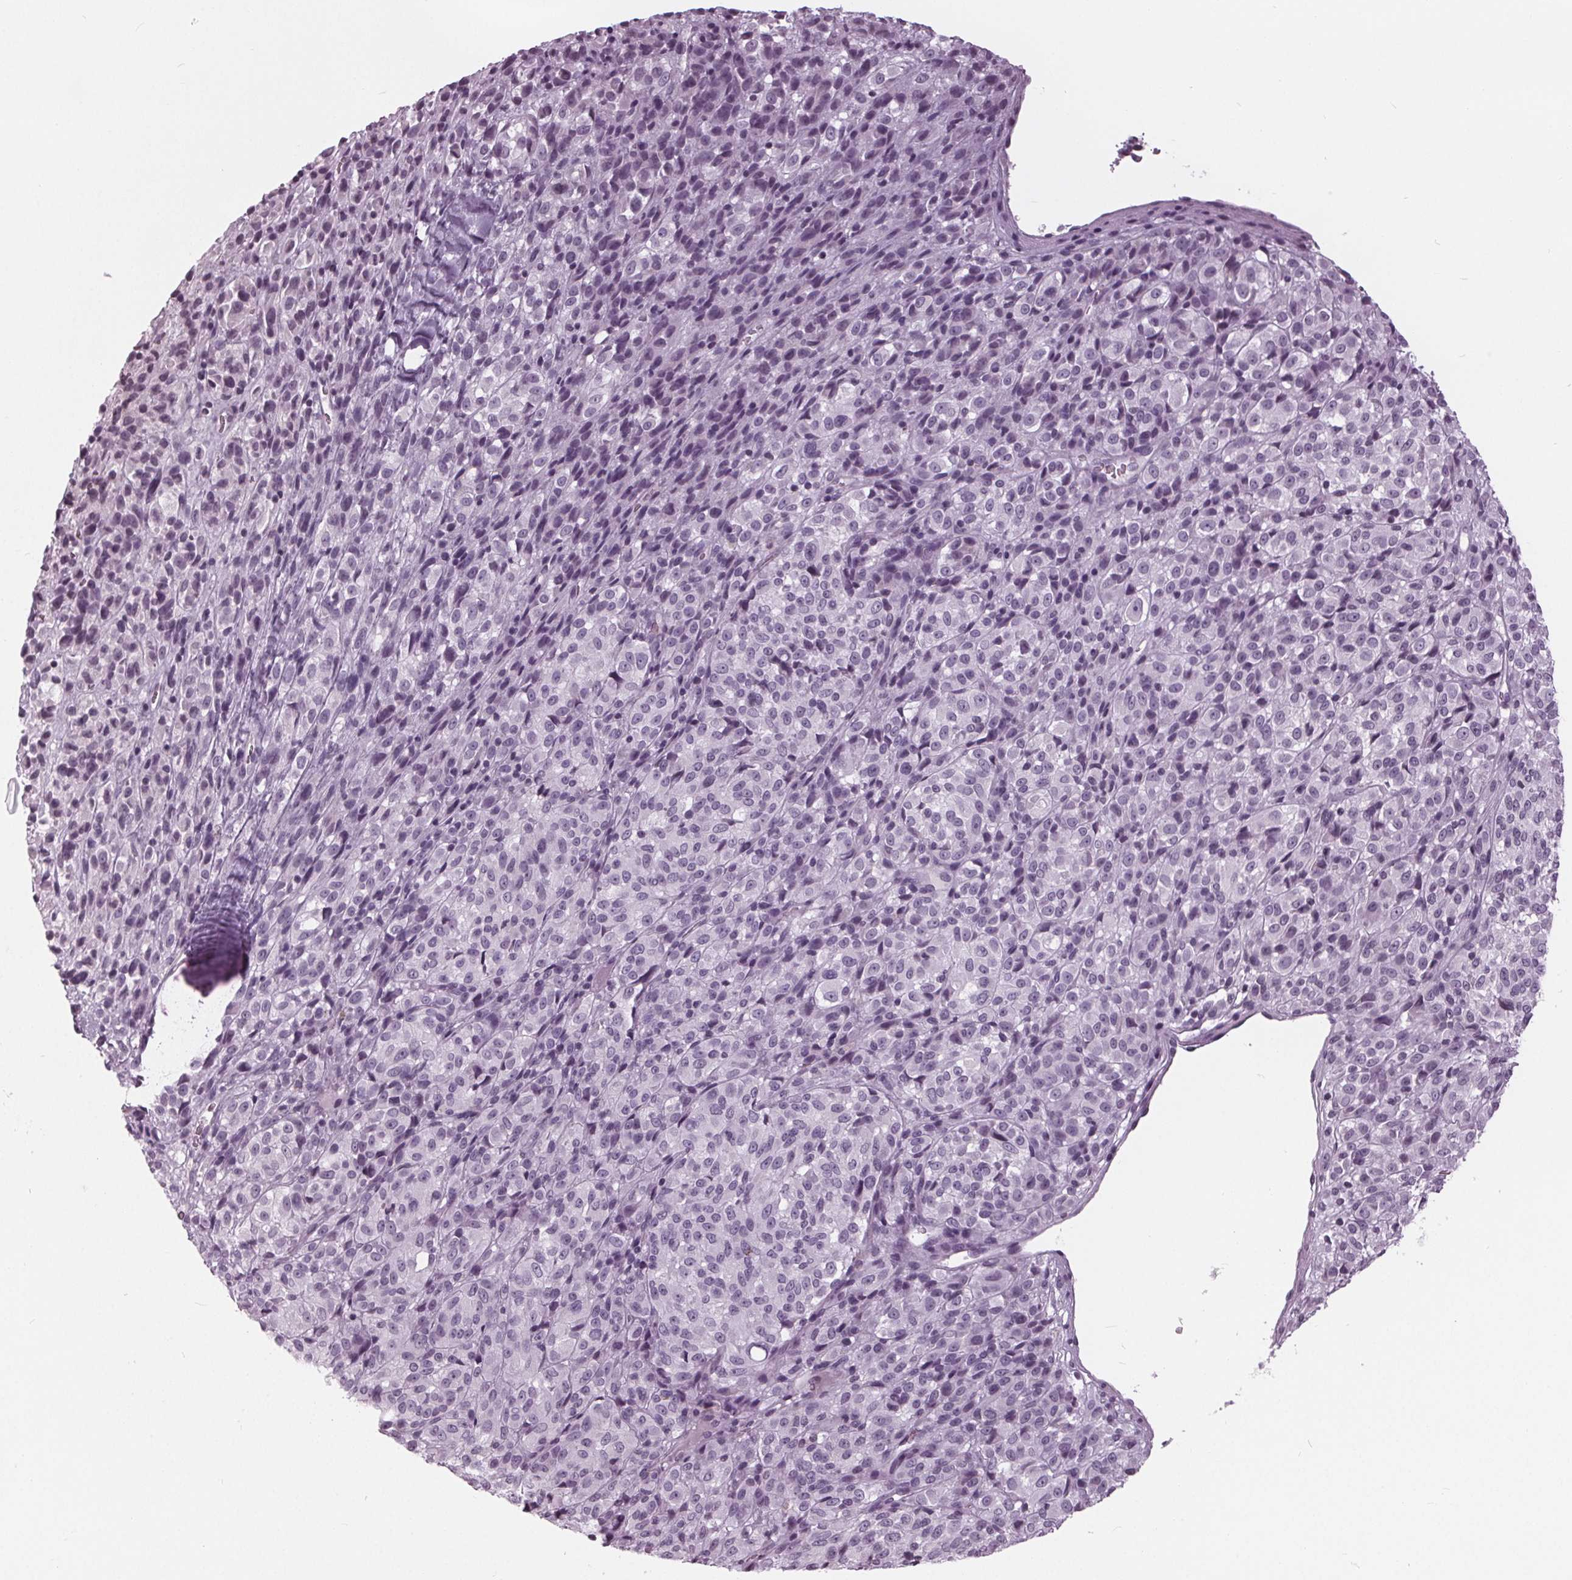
{"staining": {"intensity": "negative", "quantity": "none", "location": "none"}, "tissue": "melanoma", "cell_type": "Tumor cells", "image_type": "cancer", "snomed": [{"axis": "morphology", "description": "Malignant melanoma, Metastatic site"}, {"axis": "topography", "description": "Brain"}], "caption": "Immunohistochemical staining of human melanoma exhibits no significant staining in tumor cells.", "gene": "SLC9A4", "patient": {"sex": "female", "age": 56}}